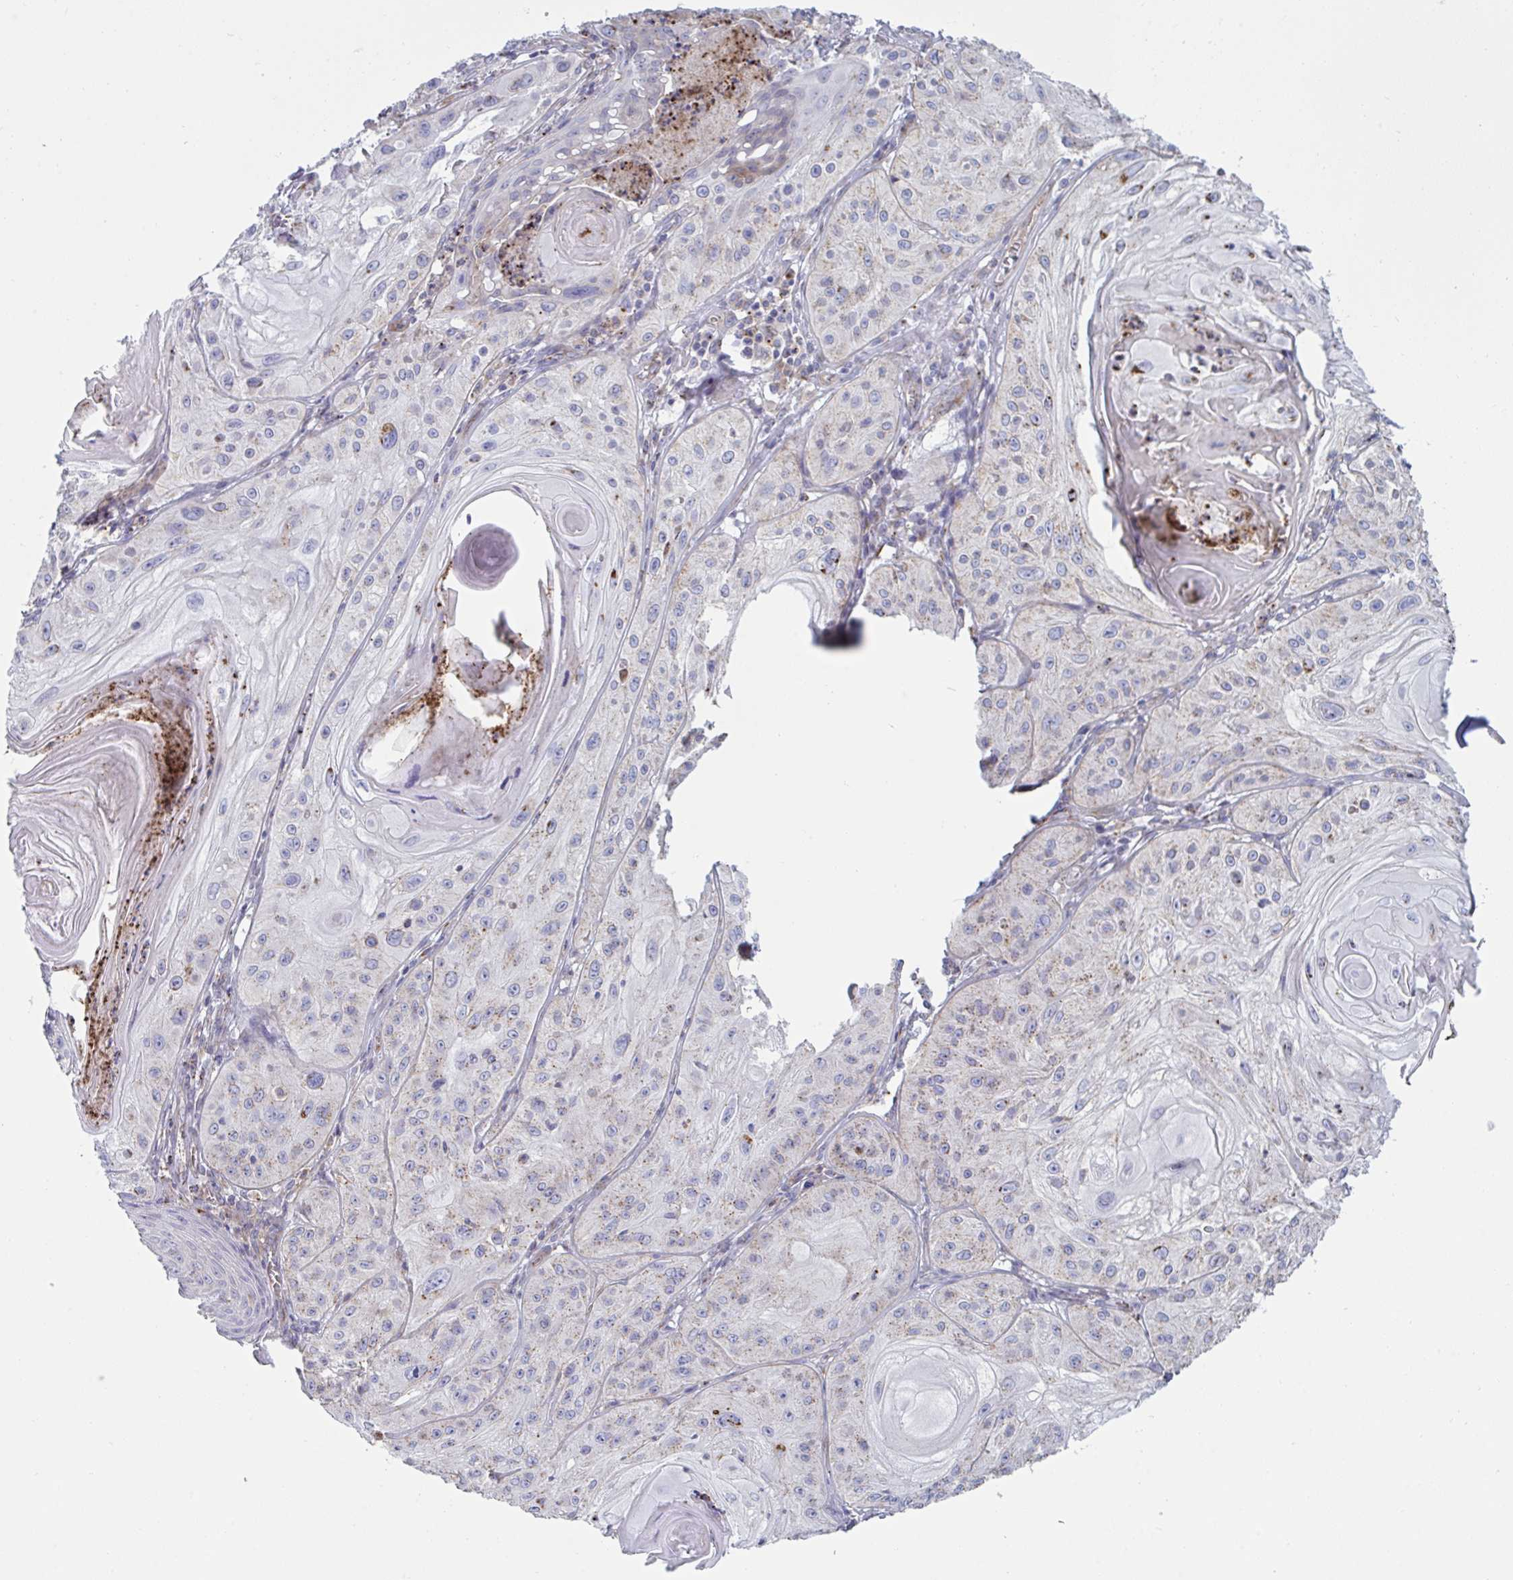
{"staining": {"intensity": "weak", "quantity": "<25%", "location": "cytoplasmic/membranous"}, "tissue": "skin cancer", "cell_type": "Tumor cells", "image_type": "cancer", "snomed": [{"axis": "morphology", "description": "Squamous cell carcinoma, NOS"}, {"axis": "topography", "description": "Skin"}], "caption": "A high-resolution histopathology image shows IHC staining of skin squamous cell carcinoma, which demonstrates no significant expression in tumor cells. (DAB immunohistochemistry visualized using brightfield microscopy, high magnification).", "gene": "SLC9A6", "patient": {"sex": "male", "age": 85}}